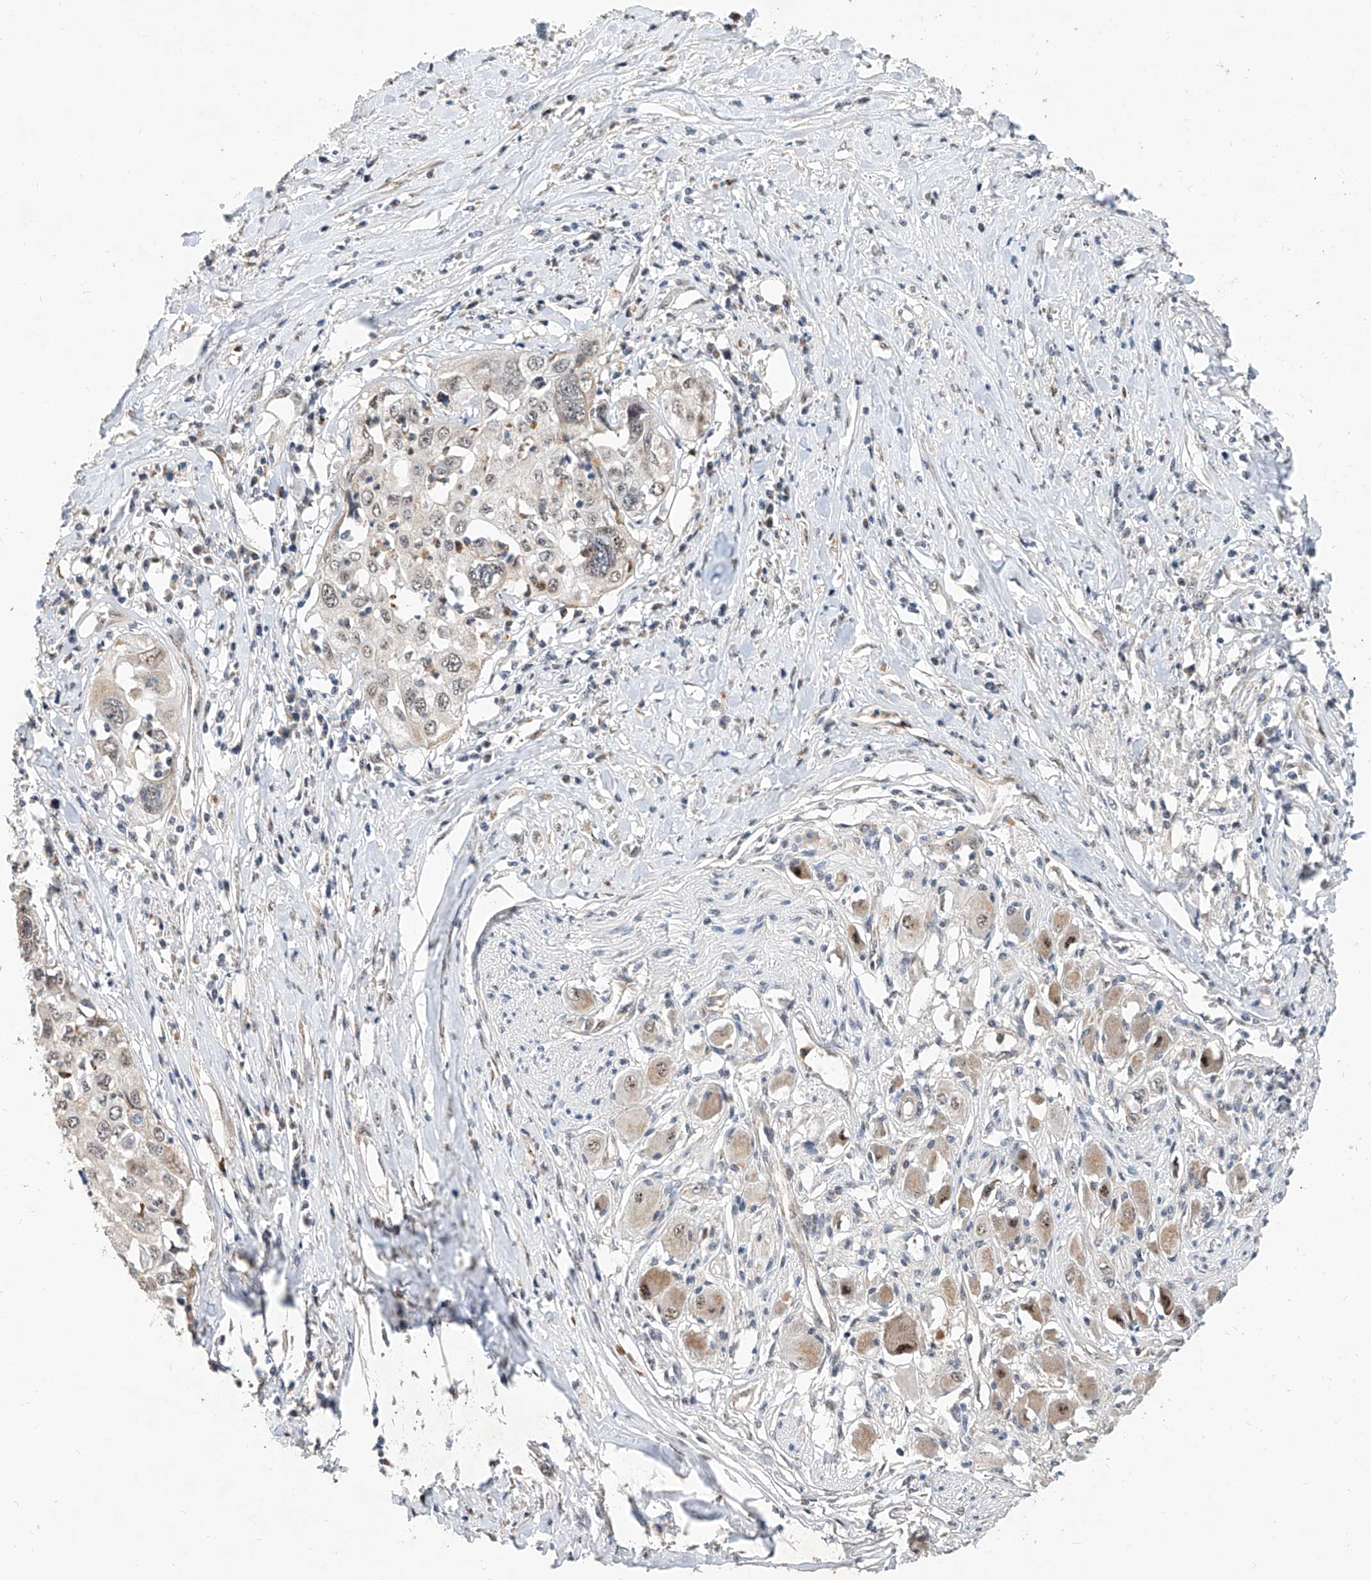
{"staining": {"intensity": "moderate", "quantity": "<25%", "location": "nuclear"}, "tissue": "cervical cancer", "cell_type": "Tumor cells", "image_type": "cancer", "snomed": [{"axis": "morphology", "description": "Squamous cell carcinoma, NOS"}, {"axis": "topography", "description": "Cervix"}], "caption": "The image shows immunohistochemical staining of cervical cancer (squamous cell carcinoma). There is moderate nuclear expression is present in about <25% of tumor cells.", "gene": "MFSD4B", "patient": {"sex": "female", "age": 31}}